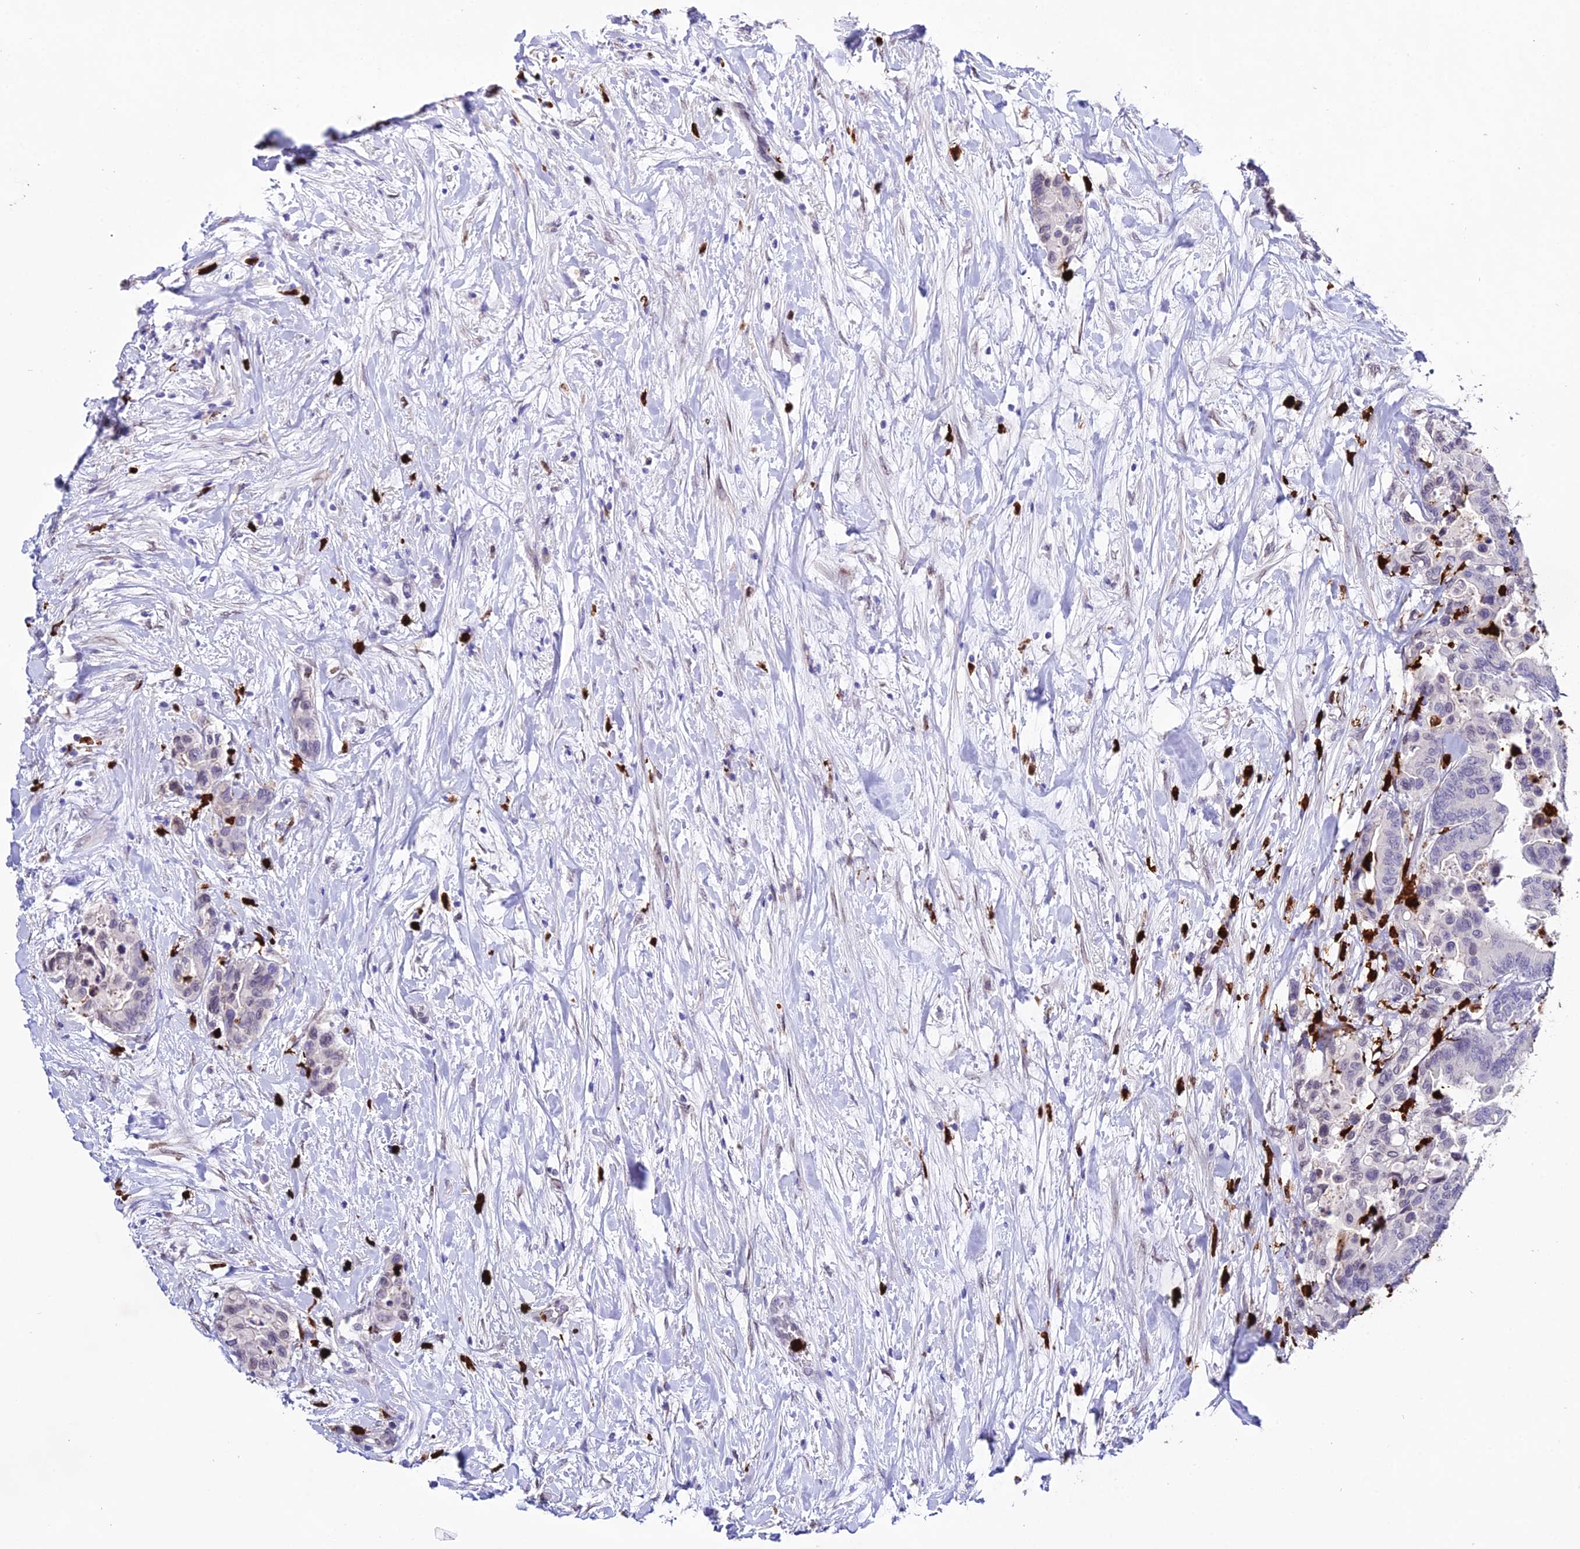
{"staining": {"intensity": "negative", "quantity": "none", "location": "none"}, "tissue": "colorectal cancer", "cell_type": "Tumor cells", "image_type": "cancer", "snomed": [{"axis": "morphology", "description": "Normal tissue, NOS"}, {"axis": "morphology", "description": "Adenocarcinoma, NOS"}, {"axis": "topography", "description": "Colon"}], "caption": "Immunohistochemistry histopathology image of neoplastic tissue: human colorectal adenocarcinoma stained with DAB displays no significant protein expression in tumor cells. Brightfield microscopy of immunohistochemistry (IHC) stained with DAB (brown) and hematoxylin (blue), captured at high magnification.", "gene": "MCM10", "patient": {"sex": "male", "age": 82}}